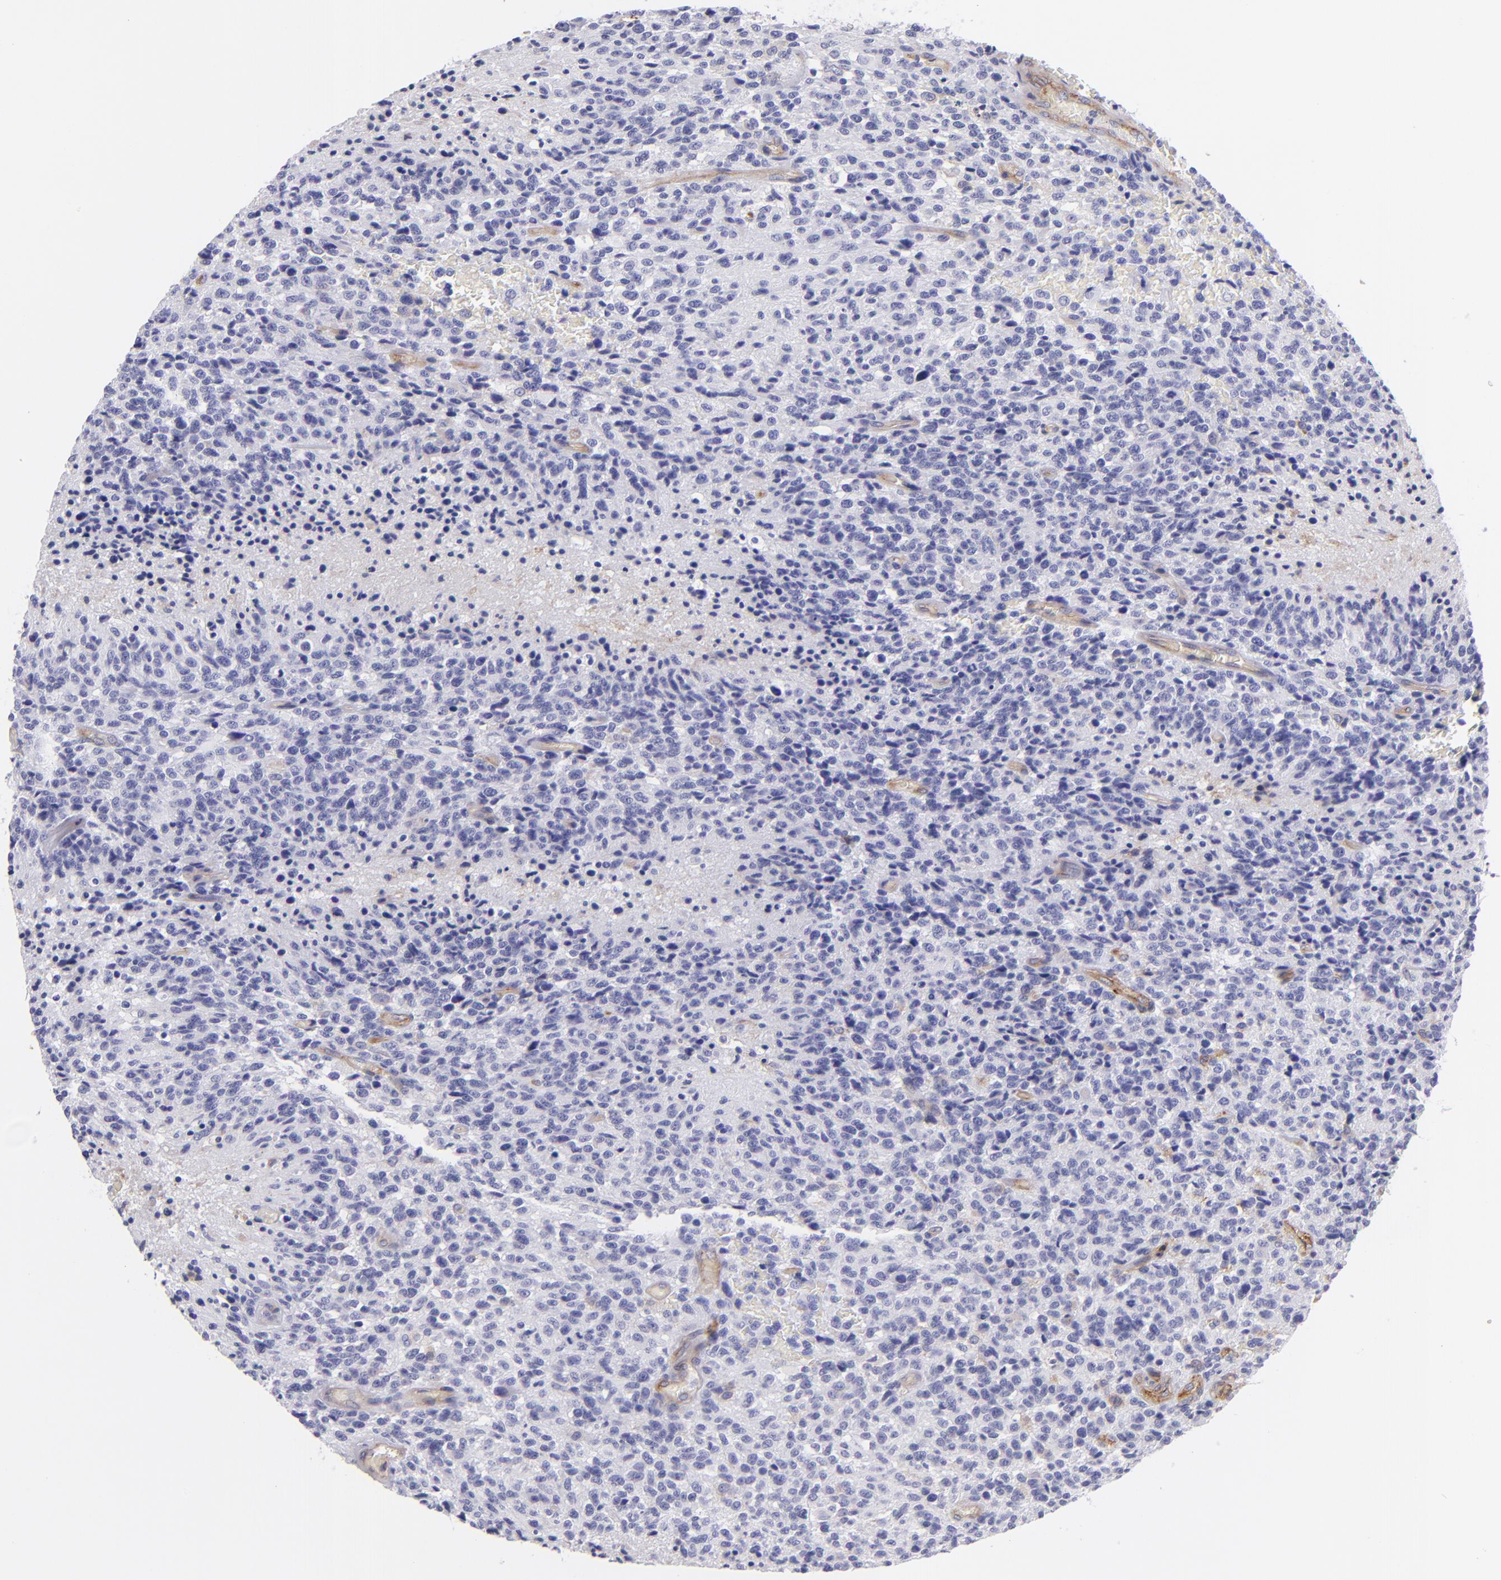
{"staining": {"intensity": "negative", "quantity": "none", "location": "none"}, "tissue": "glioma", "cell_type": "Tumor cells", "image_type": "cancer", "snomed": [{"axis": "morphology", "description": "Glioma, malignant, High grade"}, {"axis": "topography", "description": "Brain"}], "caption": "Tumor cells are negative for protein expression in human malignant glioma (high-grade).", "gene": "ENTPD1", "patient": {"sex": "male", "age": 36}}